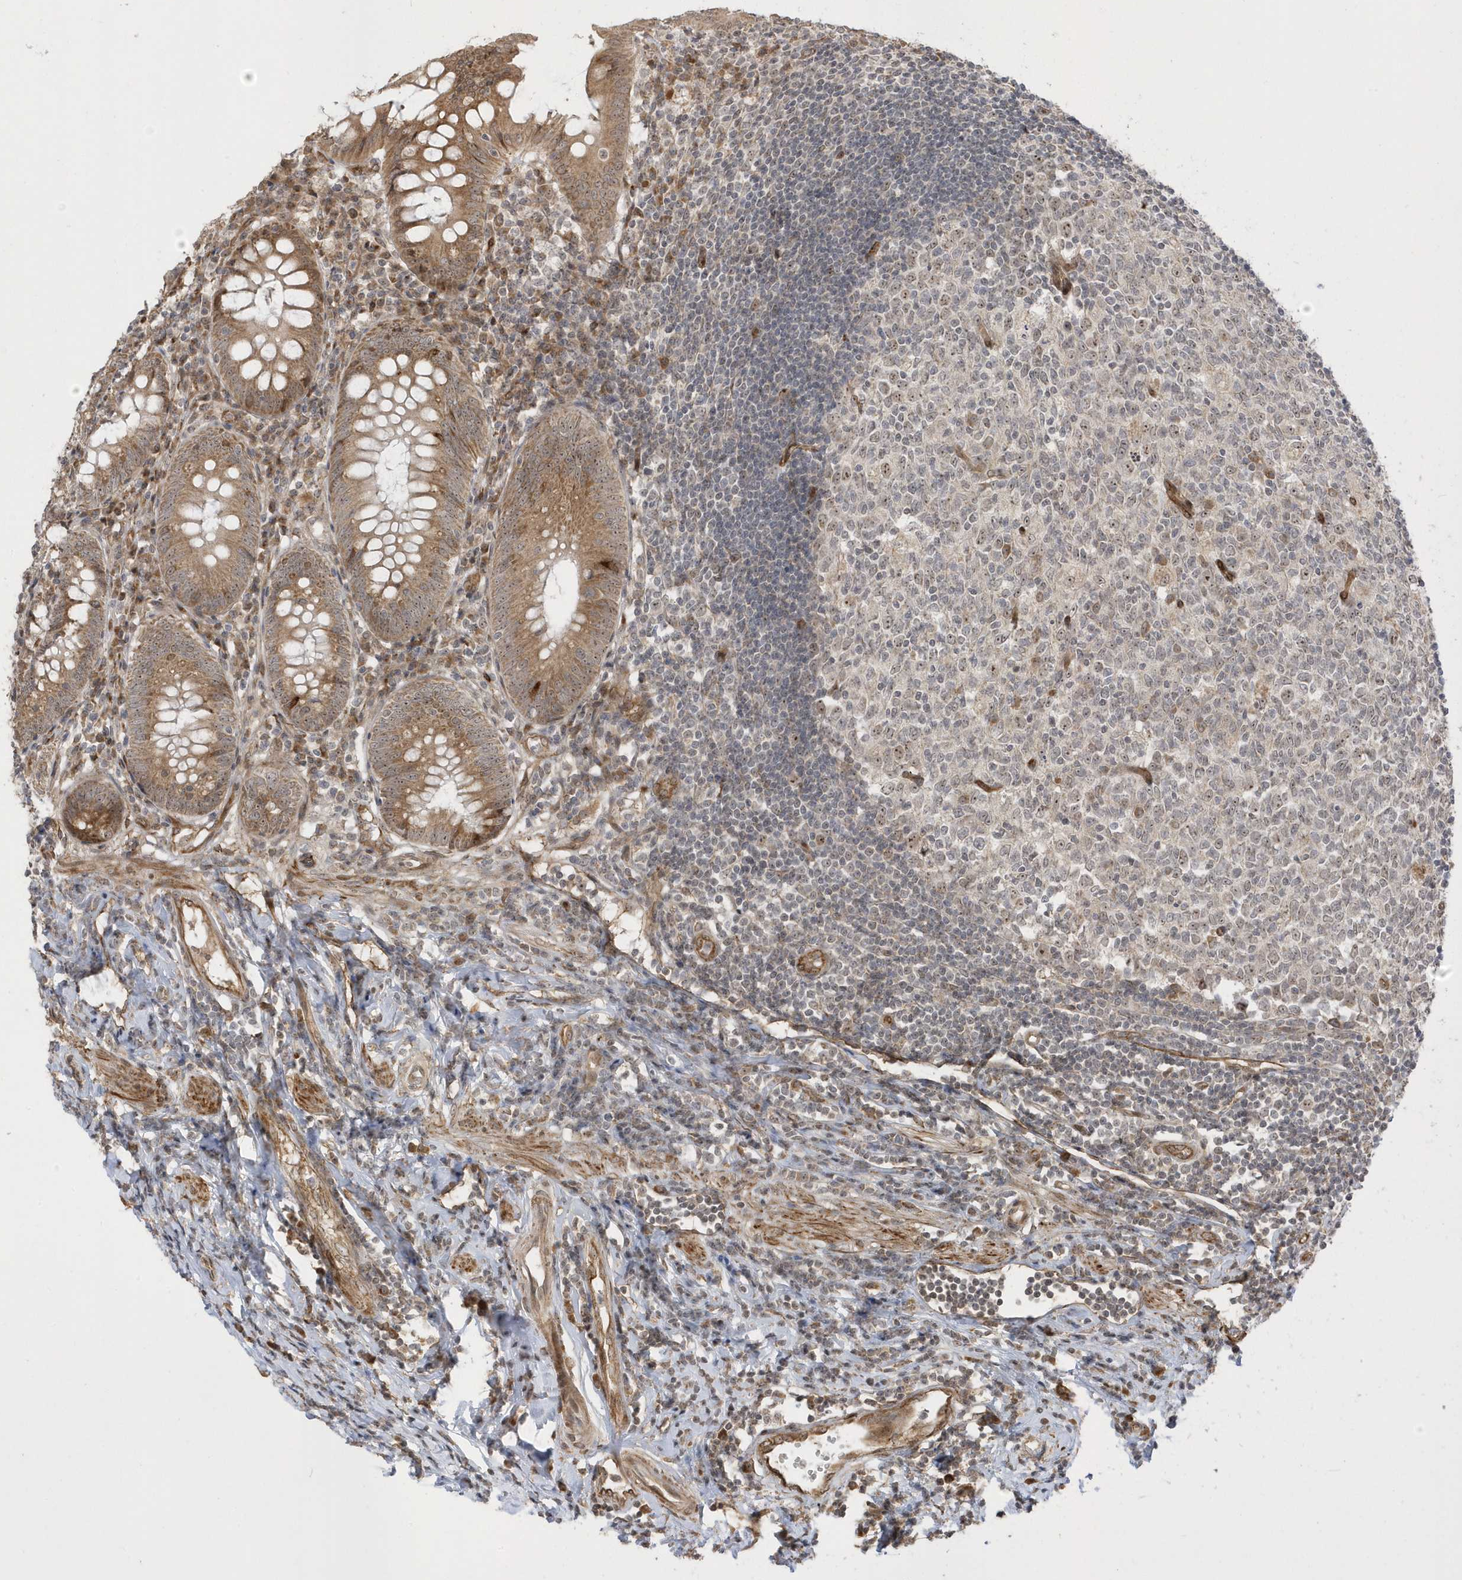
{"staining": {"intensity": "moderate", "quantity": ">75%", "location": "cytoplasmic/membranous,nuclear"}, "tissue": "appendix", "cell_type": "Glandular cells", "image_type": "normal", "snomed": [{"axis": "morphology", "description": "Normal tissue, NOS"}, {"axis": "topography", "description": "Appendix"}], "caption": "Protein analysis of unremarkable appendix exhibits moderate cytoplasmic/membranous,nuclear expression in approximately >75% of glandular cells.", "gene": "ECM2", "patient": {"sex": "female", "age": 54}}